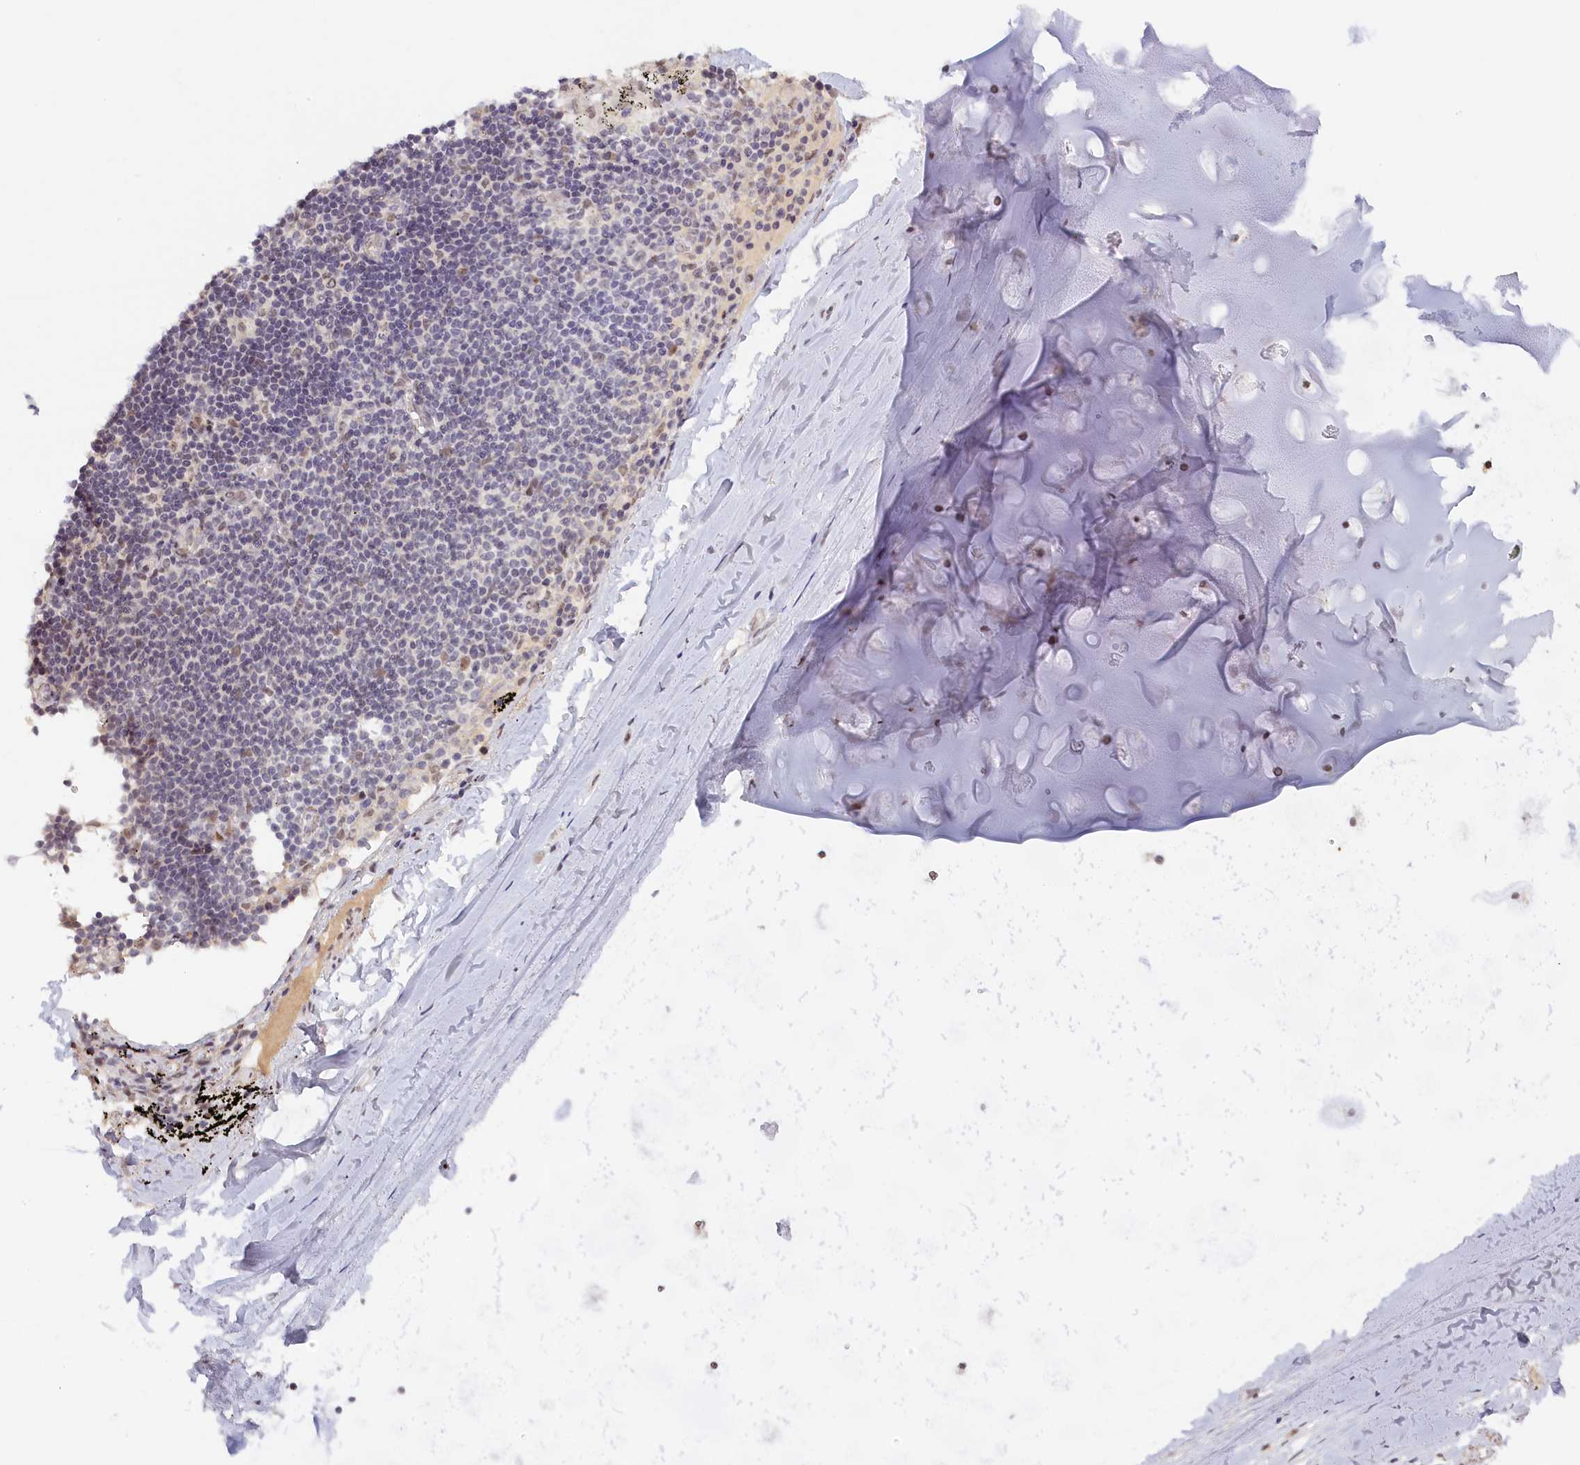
{"staining": {"intensity": "moderate", "quantity": ">75%", "location": "nuclear"}, "tissue": "adipose tissue", "cell_type": "Adipocytes", "image_type": "normal", "snomed": [{"axis": "morphology", "description": "Normal tissue, NOS"}, {"axis": "topography", "description": "Lymph node"}, {"axis": "topography", "description": "Bronchus"}], "caption": "Adipocytes demonstrate moderate nuclear staining in approximately >75% of cells in normal adipose tissue.", "gene": "SEC31B", "patient": {"sex": "male", "age": 63}}